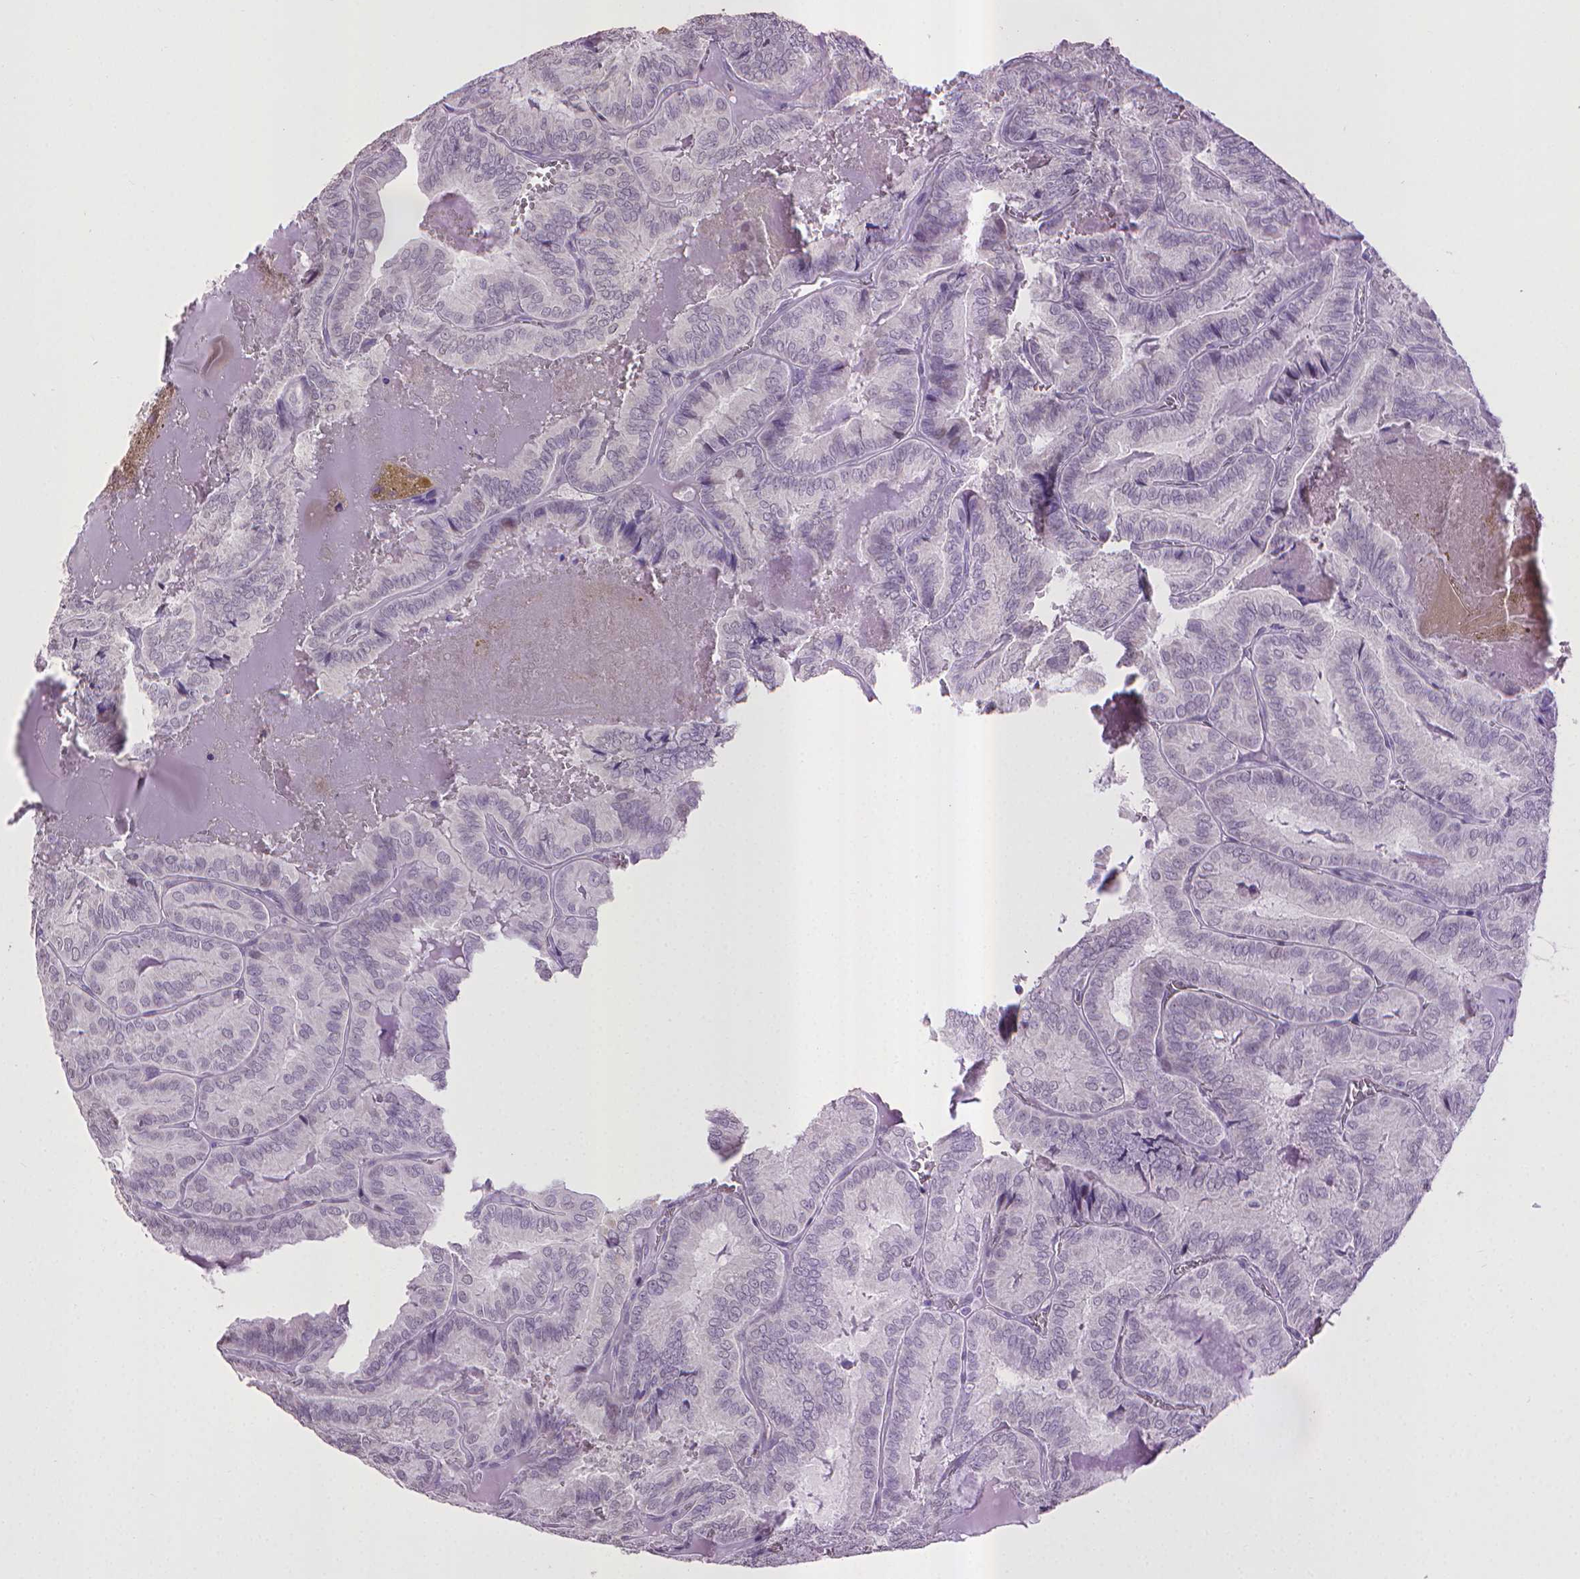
{"staining": {"intensity": "negative", "quantity": "none", "location": "none"}, "tissue": "thyroid cancer", "cell_type": "Tumor cells", "image_type": "cancer", "snomed": [{"axis": "morphology", "description": "Papillary adenocarcinoma, NOS"}, {"axis": "topography", "description": "Thyroid gland"}], "caption": "Photomicrograph shows no significant protein staining in tumor cells of thyroid papillary adenocarcinoma.", "gene": "KMO", "patient": {"sex": "female", "age": 75}}